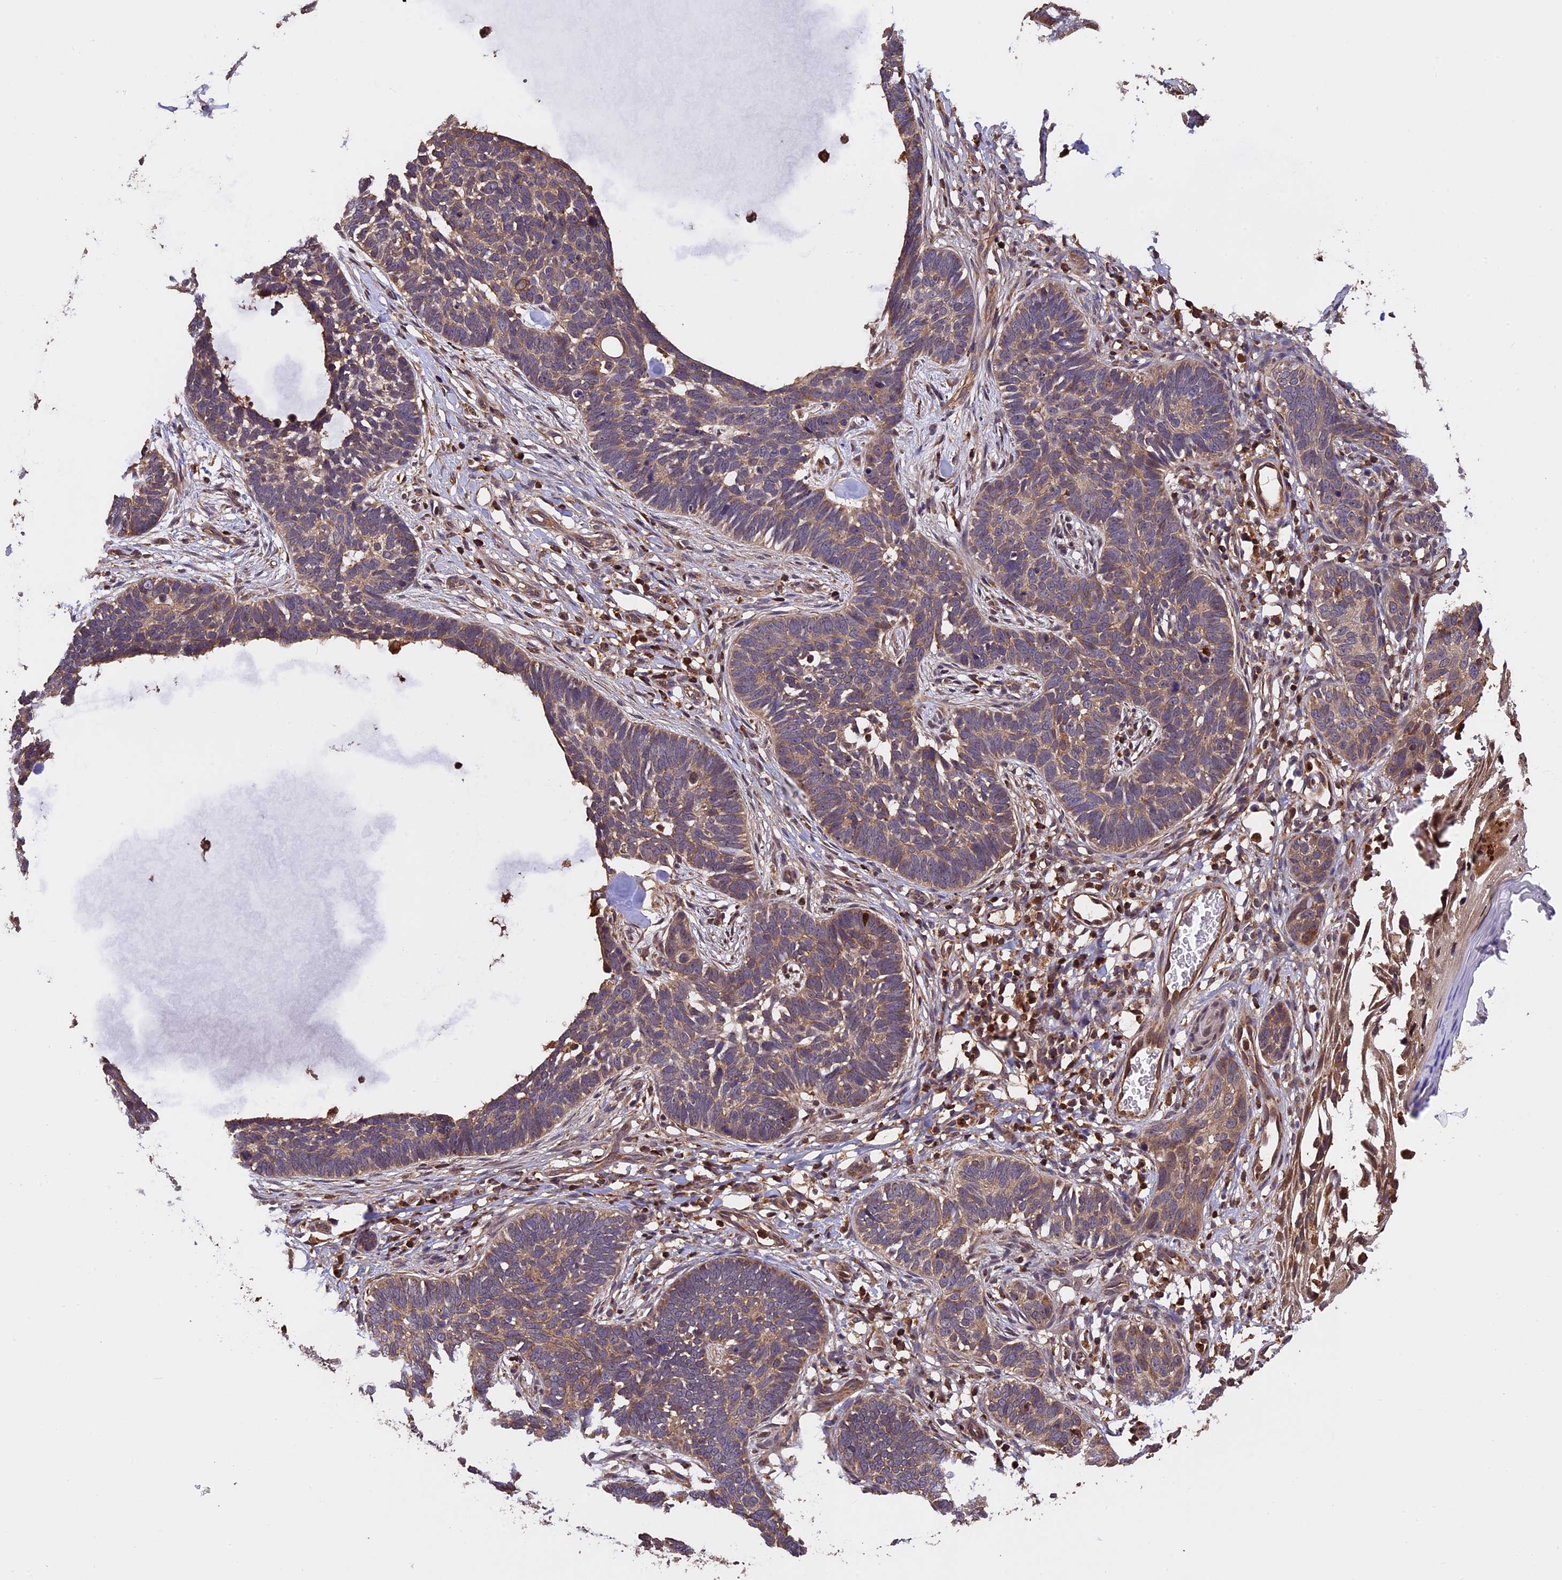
{"staining": {"intensity": "moderate", "quantity": ">75%", "location": "cytoplasmic/membranous"}, "tissue": "skin cancer", "cell_type": "Tumor cells", "image_type": "cancer", "snomed": [{"axis": "morphology", "description": "Normal tissue, NOS"}, {"axis": "morphology", "description": "Basal cell carcinoma"}, {"axis": "topography", "description": "Skin"}], "caption": "Protein expression by immunohistochemistry (IHC) exhibits moderate cytoplasmic/membranous expression in approximately >75% of tumor cells in skin basal cell carcinoma.", "gene": "PKD2L2", "patient": {"sex": "male", "age": 77}}